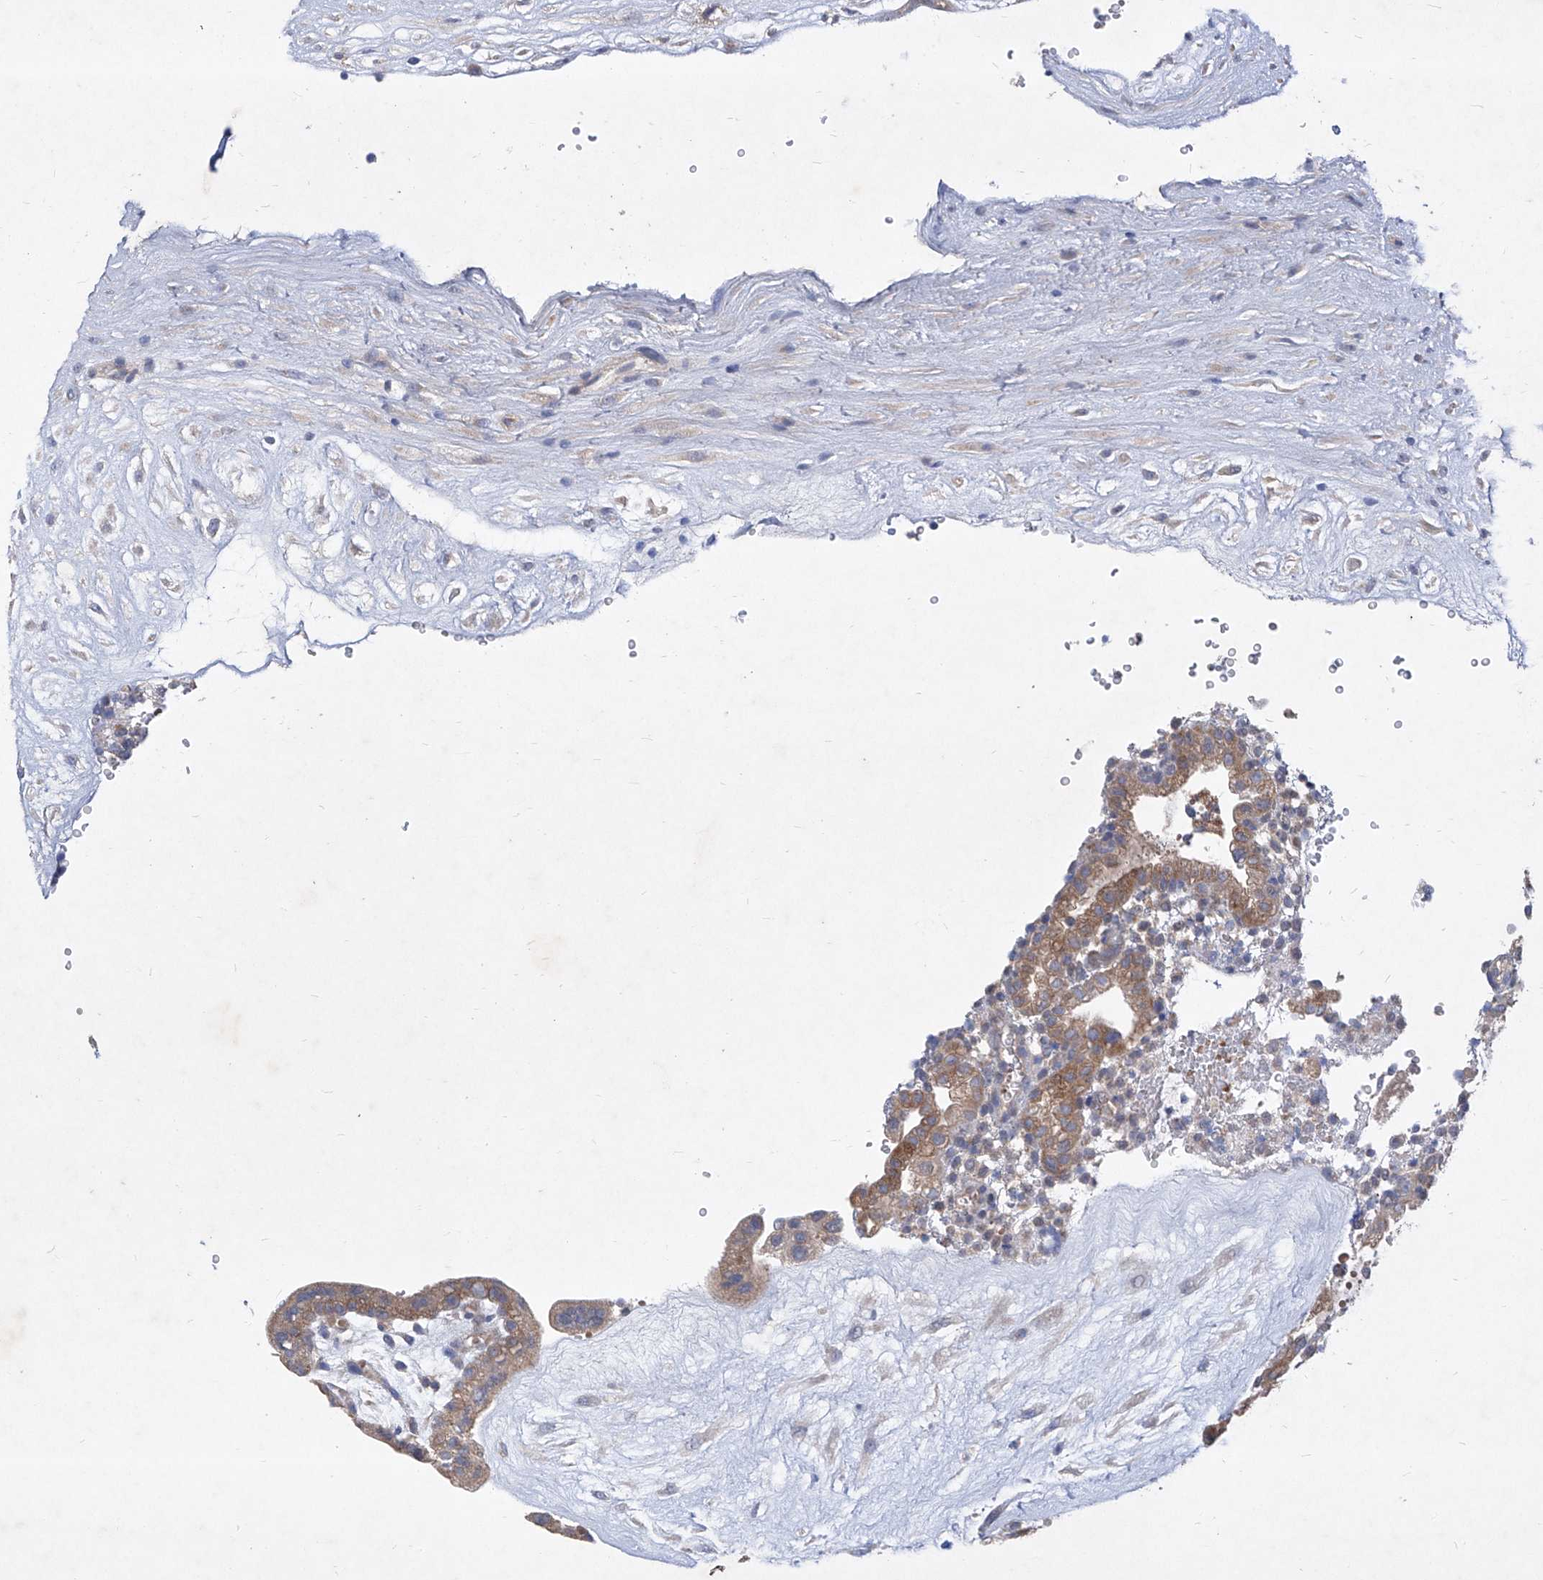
{"staining": {"intensity": "moderate", "quantity": "25%-75%", "location": "cytoplasmic/membranous"}, "tissue": "placenta", "cell_type": "Trophoblastic cells", "image_type": "normal", "snomed": [{"axis": "morphology", "description": "Normal tissue, NOS"}, {"axis": "topography", "description": "Placenta"}], "caption": "Placenta was stained to show a protein in brown. There is medium levels of moderate cytoplasmic/membranous staining in approximately 25%-75% of trophoblastic cells.", "gene": "COQ3", "patient": {"sex": "female", "age": 18}}